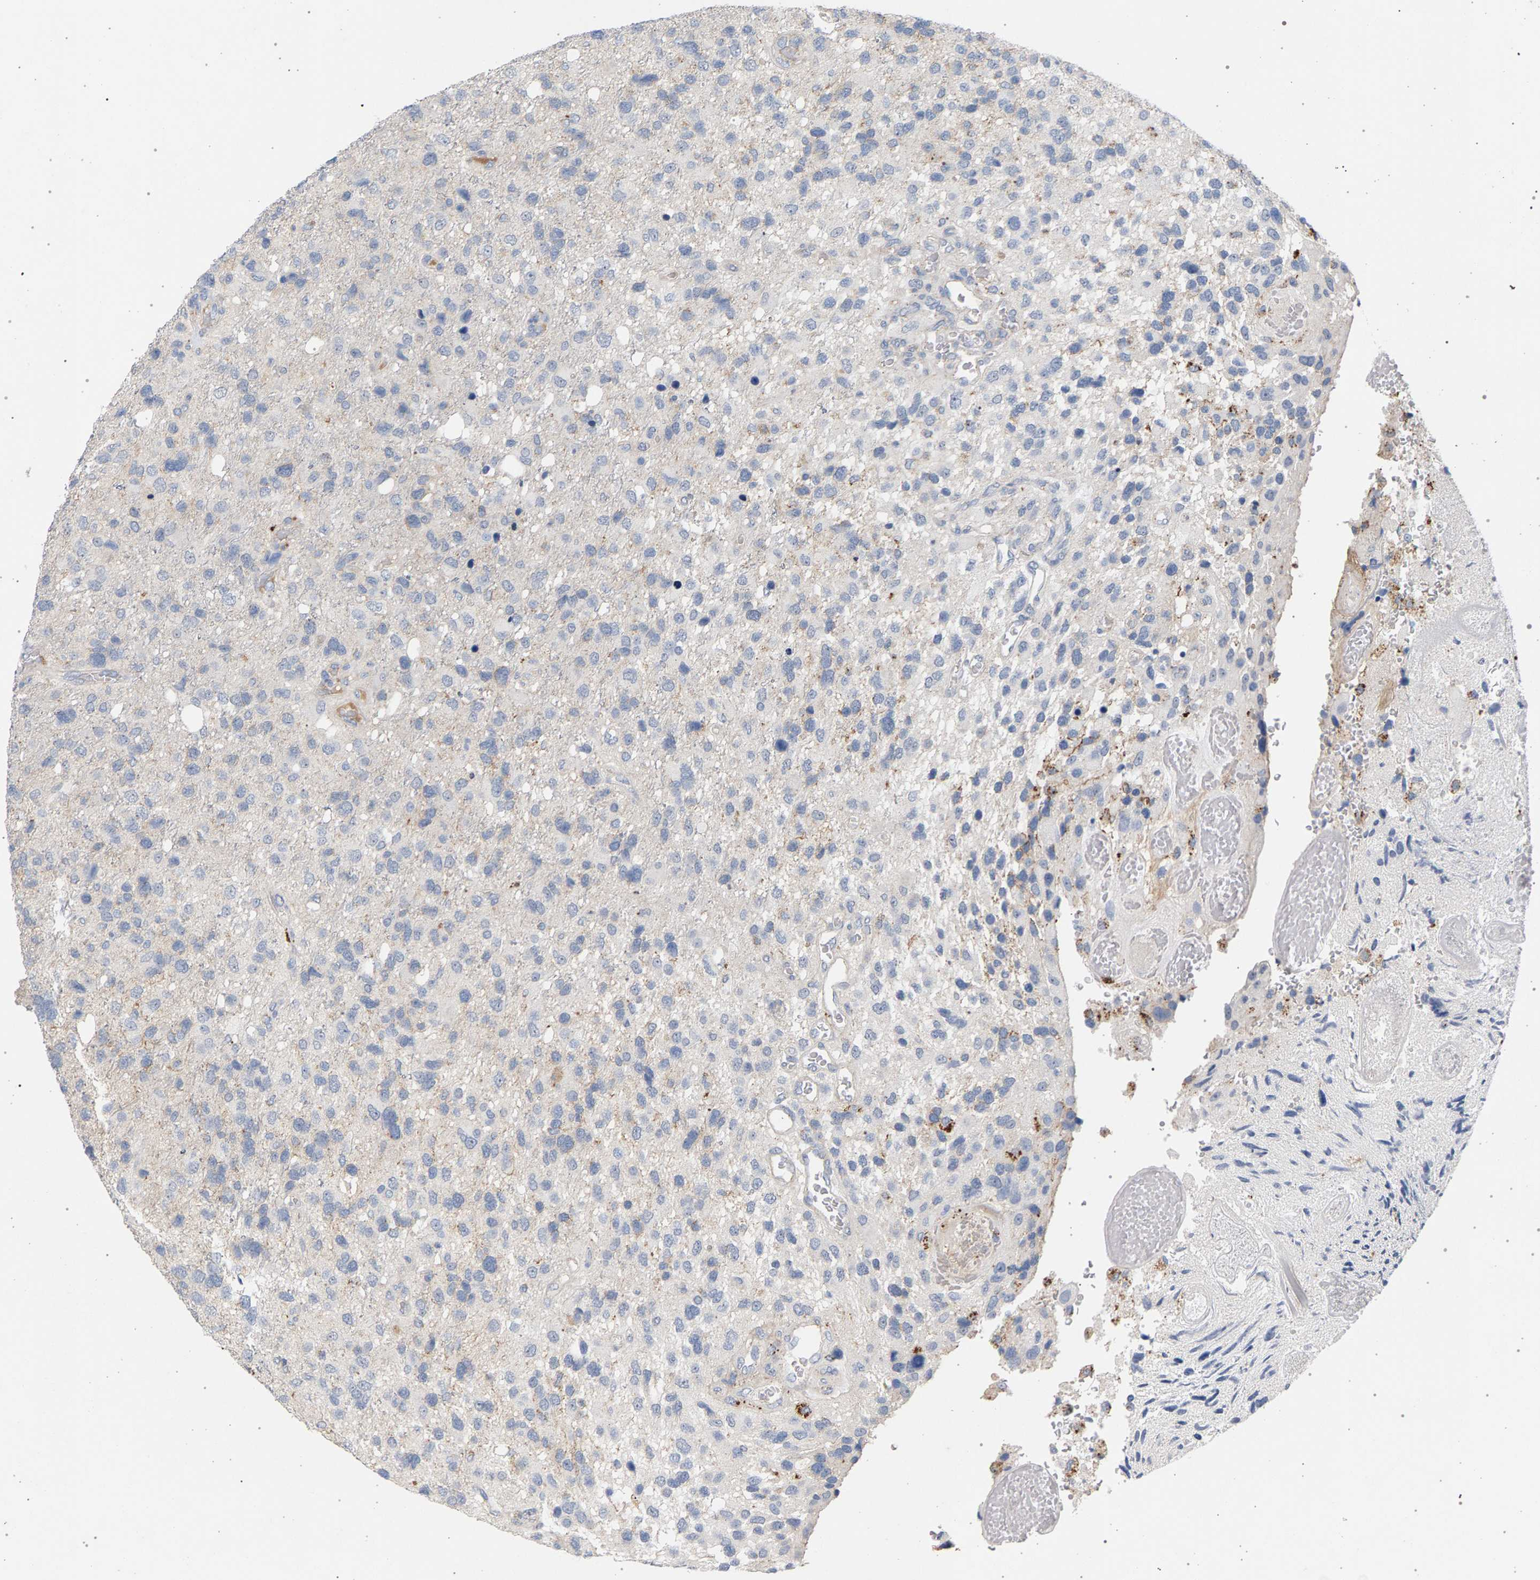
{"staining": {"intensity": "negative", "quantity": "none", "location": "none"}, "tissue": "glioma", "cell_type": "Tumor cells", "image_type": "cancer", "snomed": [{"axis": "morphology", "description": "Glioma, malignant, High grade"}, {"axis": "topography", "description": "Brain"}], "caption": "The histopathology image demonstrates no significant positivity in tumor cells of glioma.", "gene": "MAMDC2", "patient": {"sex": "female", "age": 58}}